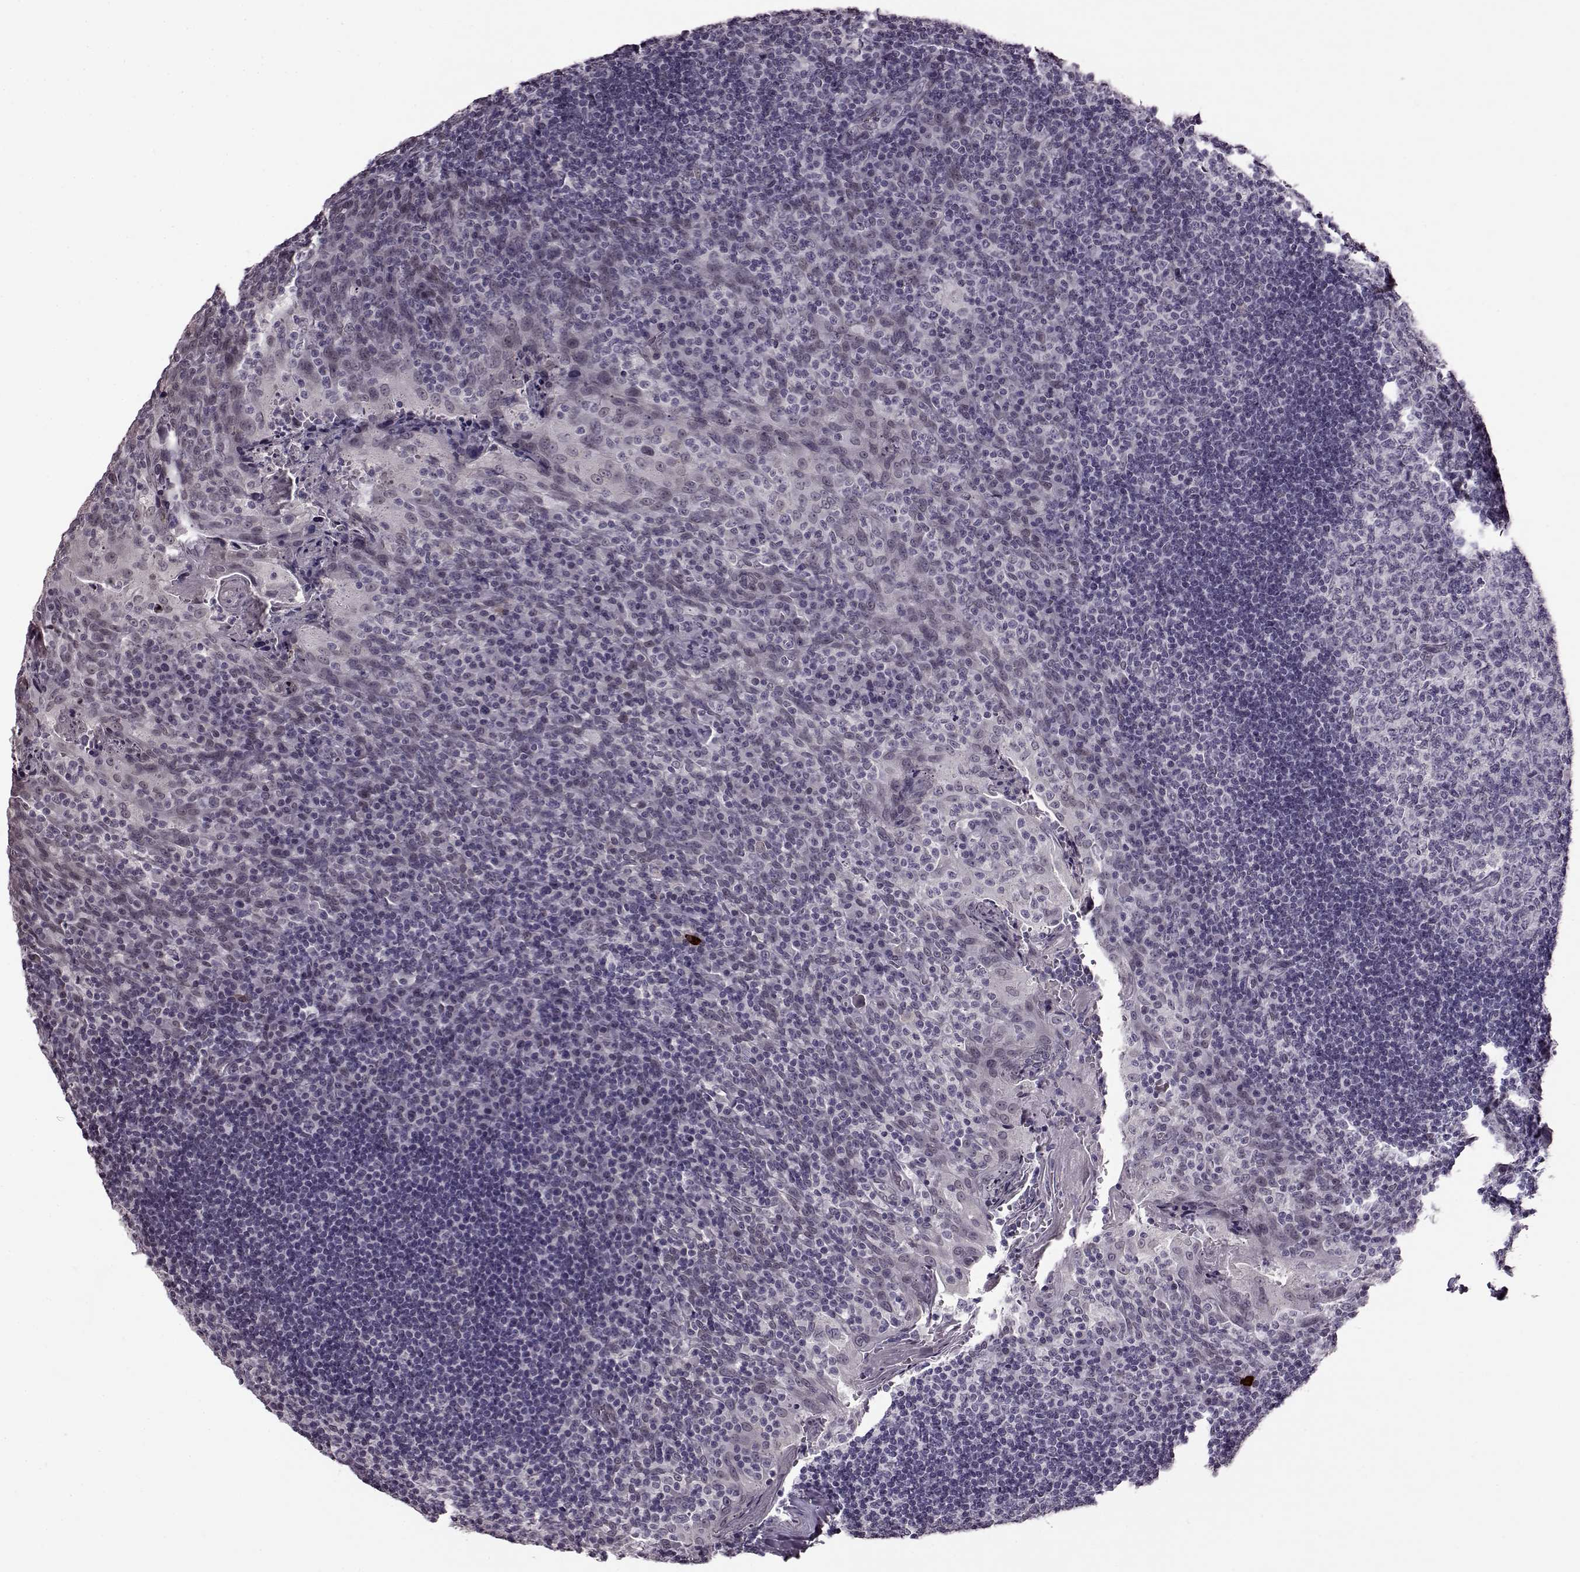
{"staining": {"intensity": "negative", "quantity": "none", "location": "none"}, "tissue": "tonsil", "cell_type": "Germinal center cells", "image_type": "normal", "snomed": [{"axis": "morphology", "description": "Normal tissue, NOS"}, {"axis": "topography", "description": "Tonsil"}], "caption": "The photomicrograph shows no staining of germinal center cells in benign tonsil.", "gene": "STX1A", "patient": {"sex": "male", "age": 17}}